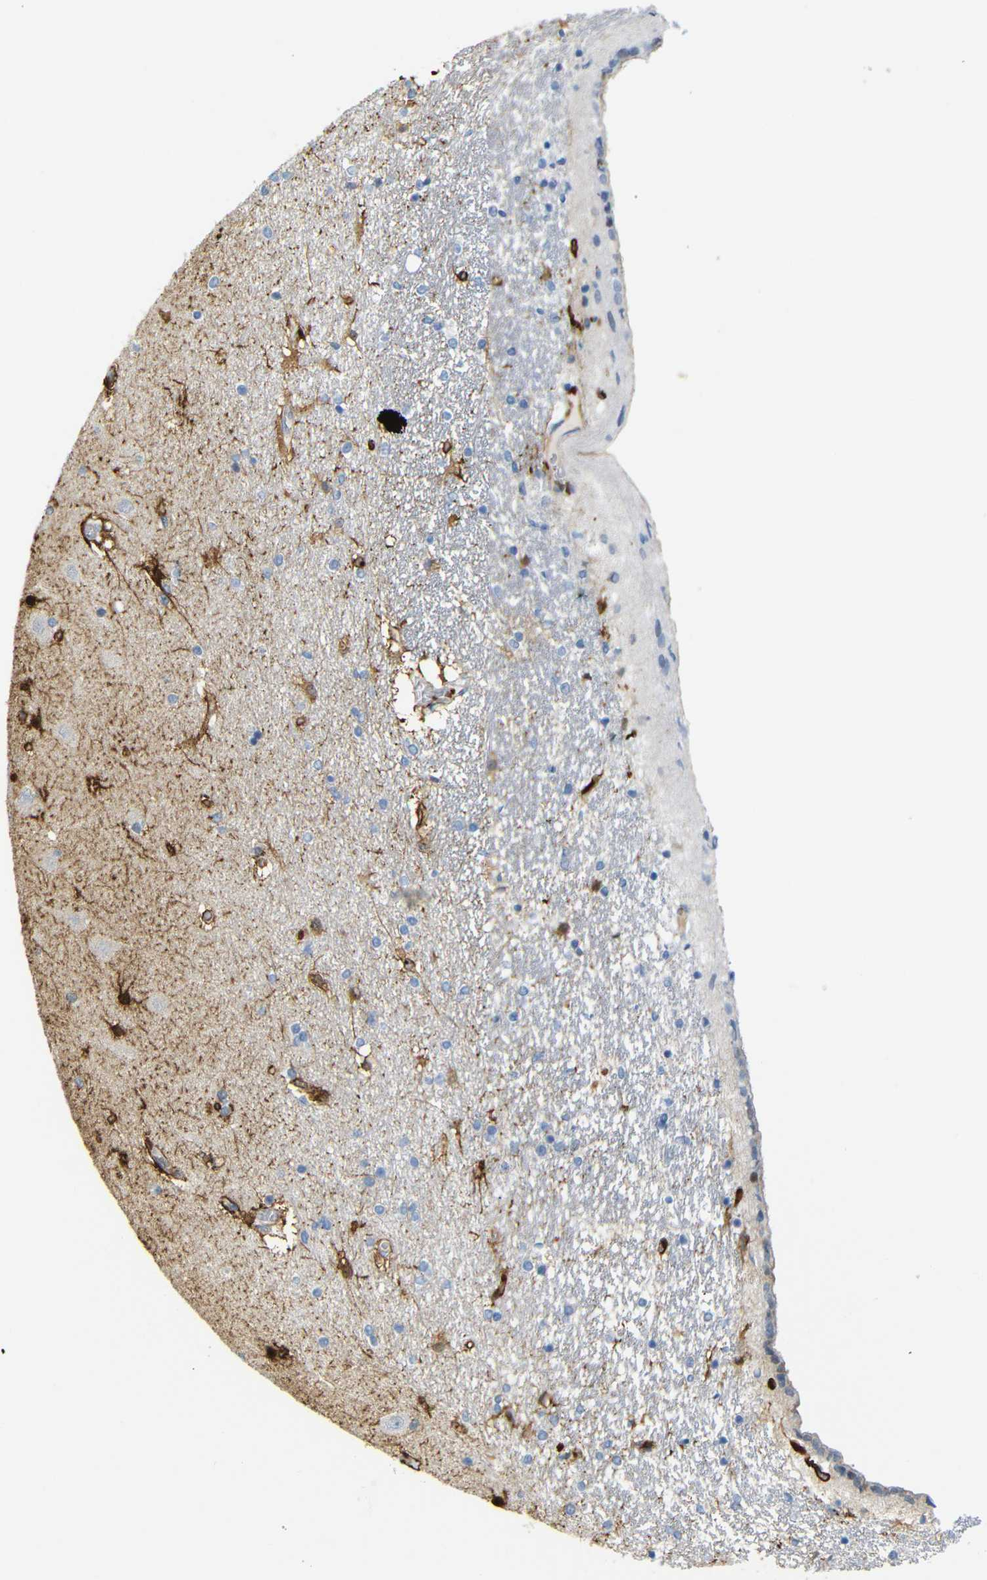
{"staining": {"intensity": "strong", "quantity": "<25%", "location": "cytoplasmic/membranous,nuclear"}, "tissue": "hippocampus", "cell_type": "Glial cells", "image_type": "normal", "snomed": [{"axis": "morphology", "description": "Normal tissue, NOS"}, {"axis": "topography", "description": "Hippocampus"}], "caption": "Immunohistochemical staining of normal human hippocampus shows medium levels of strong cytoplasmic/membranous,nuclear positivity in approximately <25% of glial cells. (IHC, brightfield microscopy, high magnification).", "gene": "MT1A", "patient": {"sex": "female", "age": 54}}